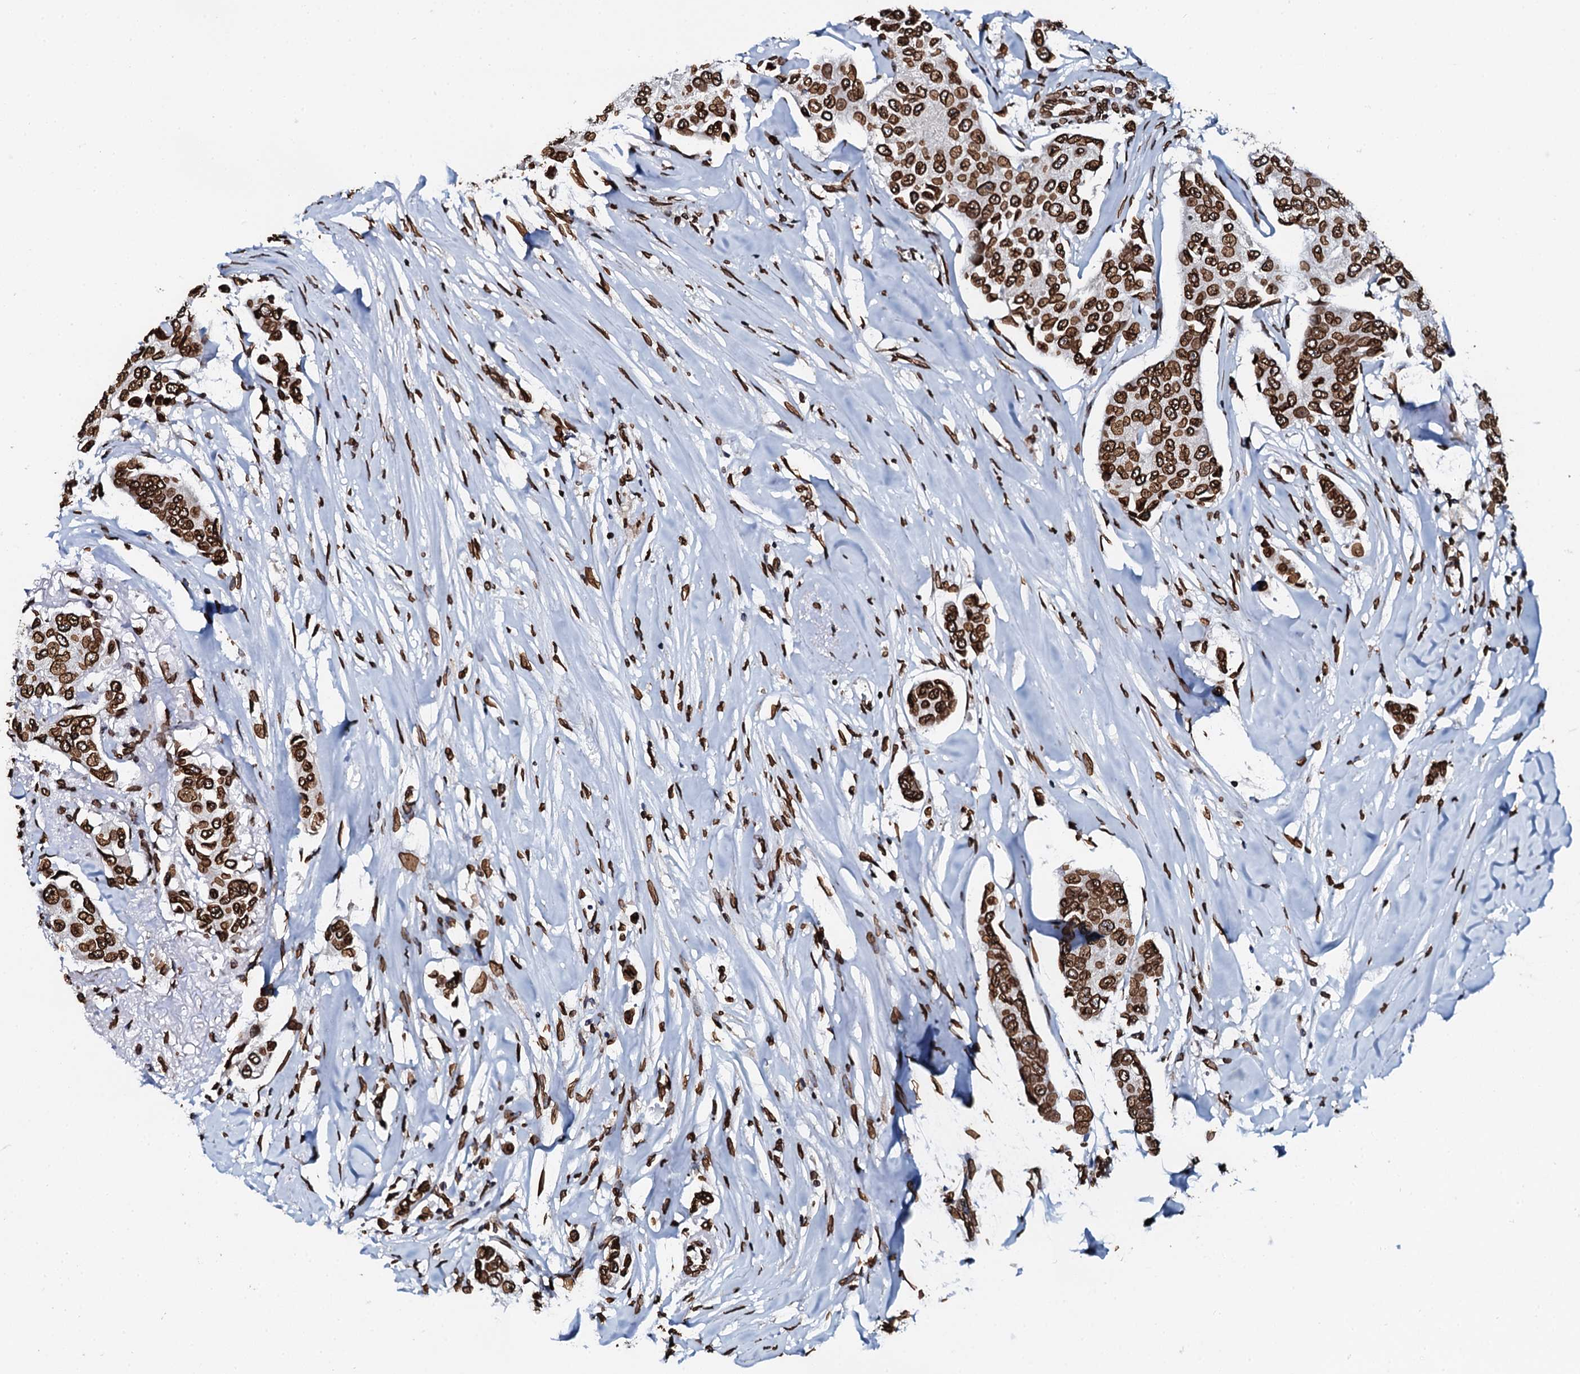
{"staining": {"intensity": "strong", "quantity": ">75%", "location": "nuclear"}, "tissue": "breast cancer", "cell_type": "Tumor cells", "image_type": "cancer", "snomed": [{"axis": "morphology", "description": "Duct carcinoma"}, {"axis": "topography", "description": "Breast"}], "caption": "Immunohistochemistry (IHC) micrograph of human invasive ductal carcinoma (breast) stained for a protein (brown), which demonstrates high levels of strong nuclear staining in about >75% of tumor cells.", "gene": "KATNAL2", "patient": {"sex": "female", "age": 80}}